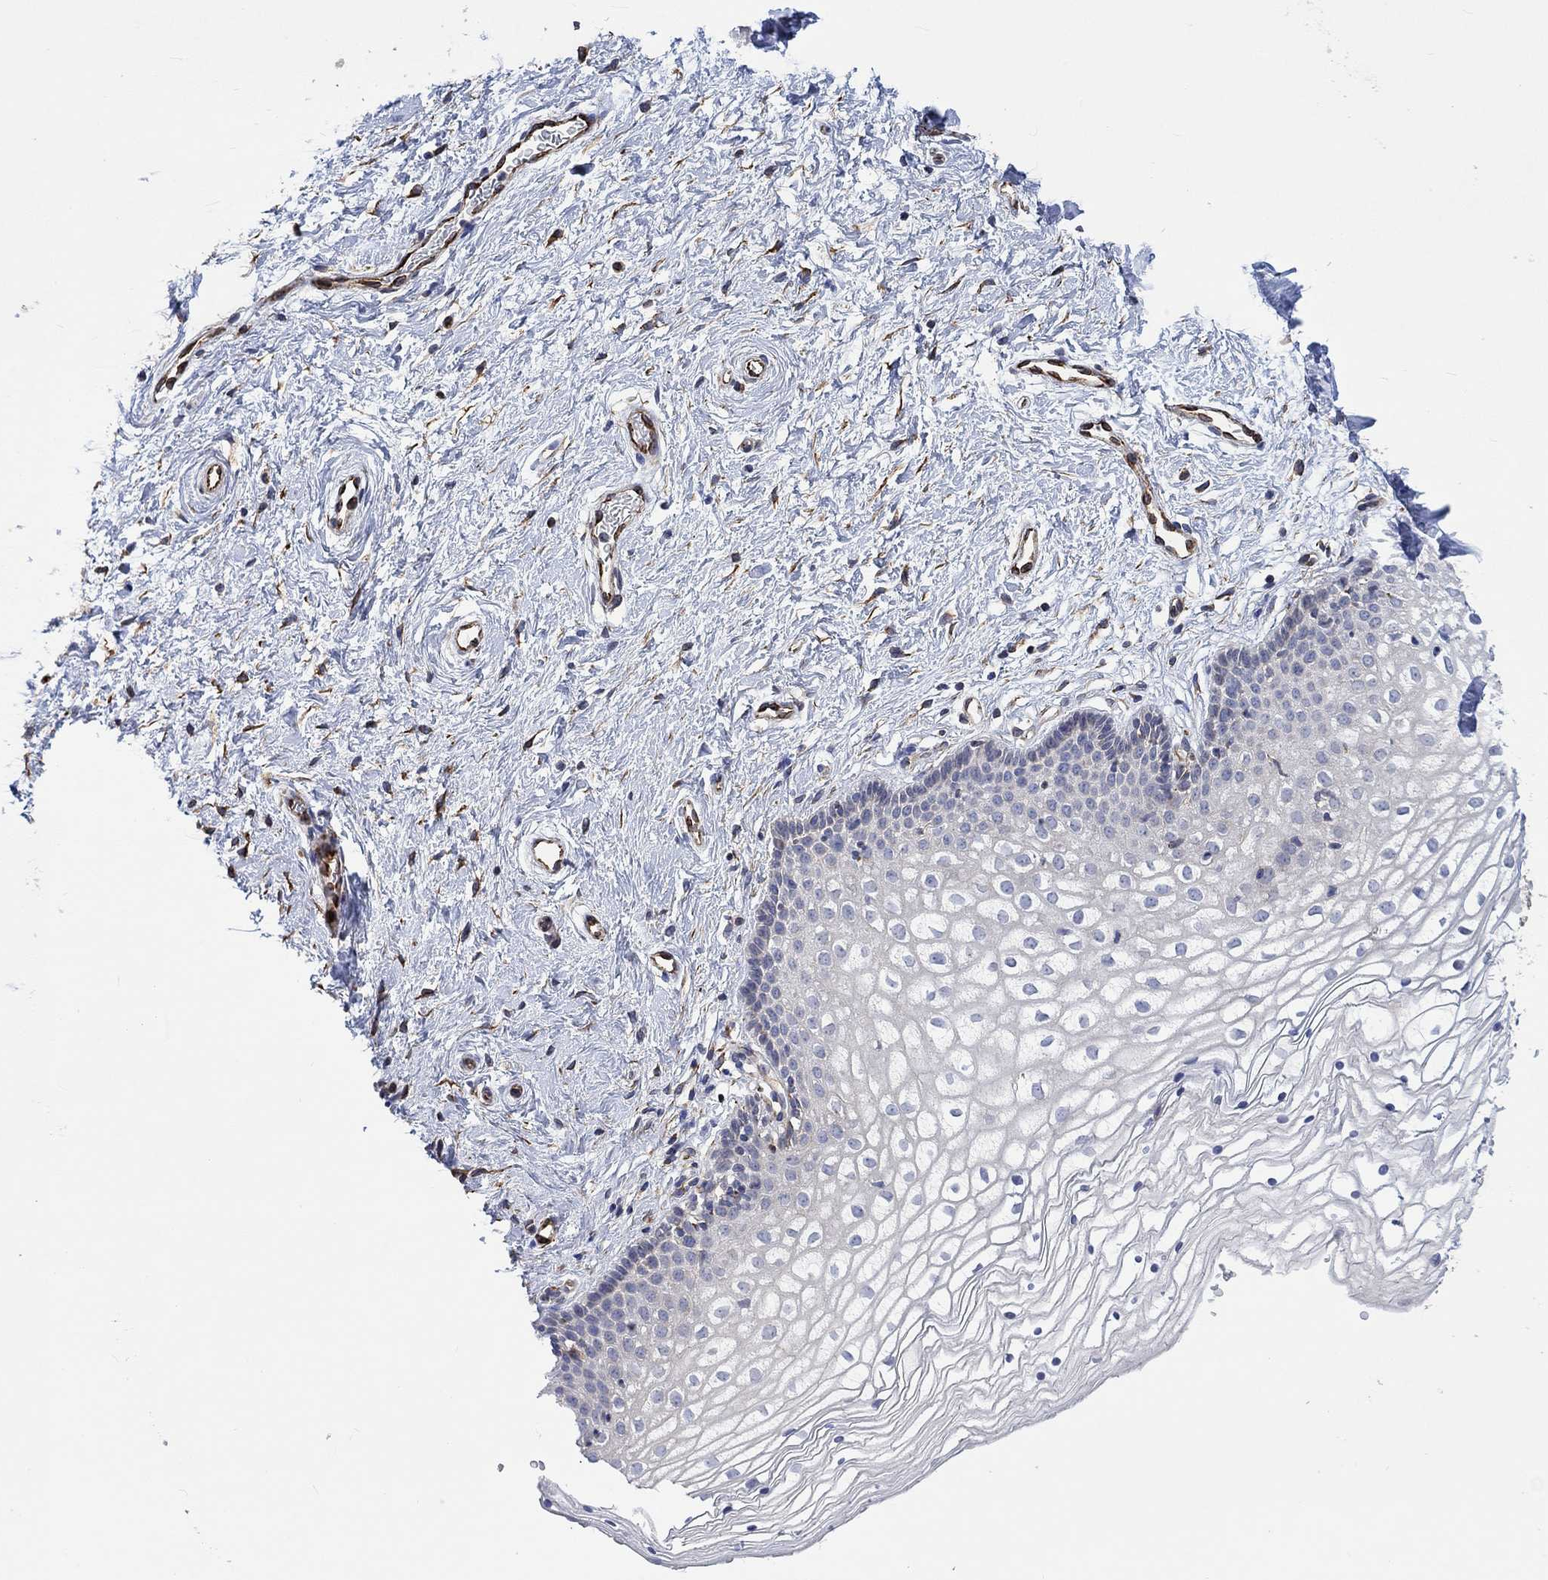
{"staining": {"intensity": "negative", "quantity": "none", "location": "none"}, "tissue": "vagina", "cell_type": "Squamous epithelial cells", "image_type": "normal", "snomed": [{"axis": "morphology", "description": "Normal tissue, NOS"}, {"axis": "topography", "description": "Vagina"}], "caption": "DAB immunohistochemical staining of unremarkable human vagina demonstrates no significant staining in squamous epithelial cells. The staining is performed using DAB brown chromogen with nuclei counter-stained in using hematoxylin.", "gene": "CAMK1D", "patient": {"sex": "female", "age": 36}}